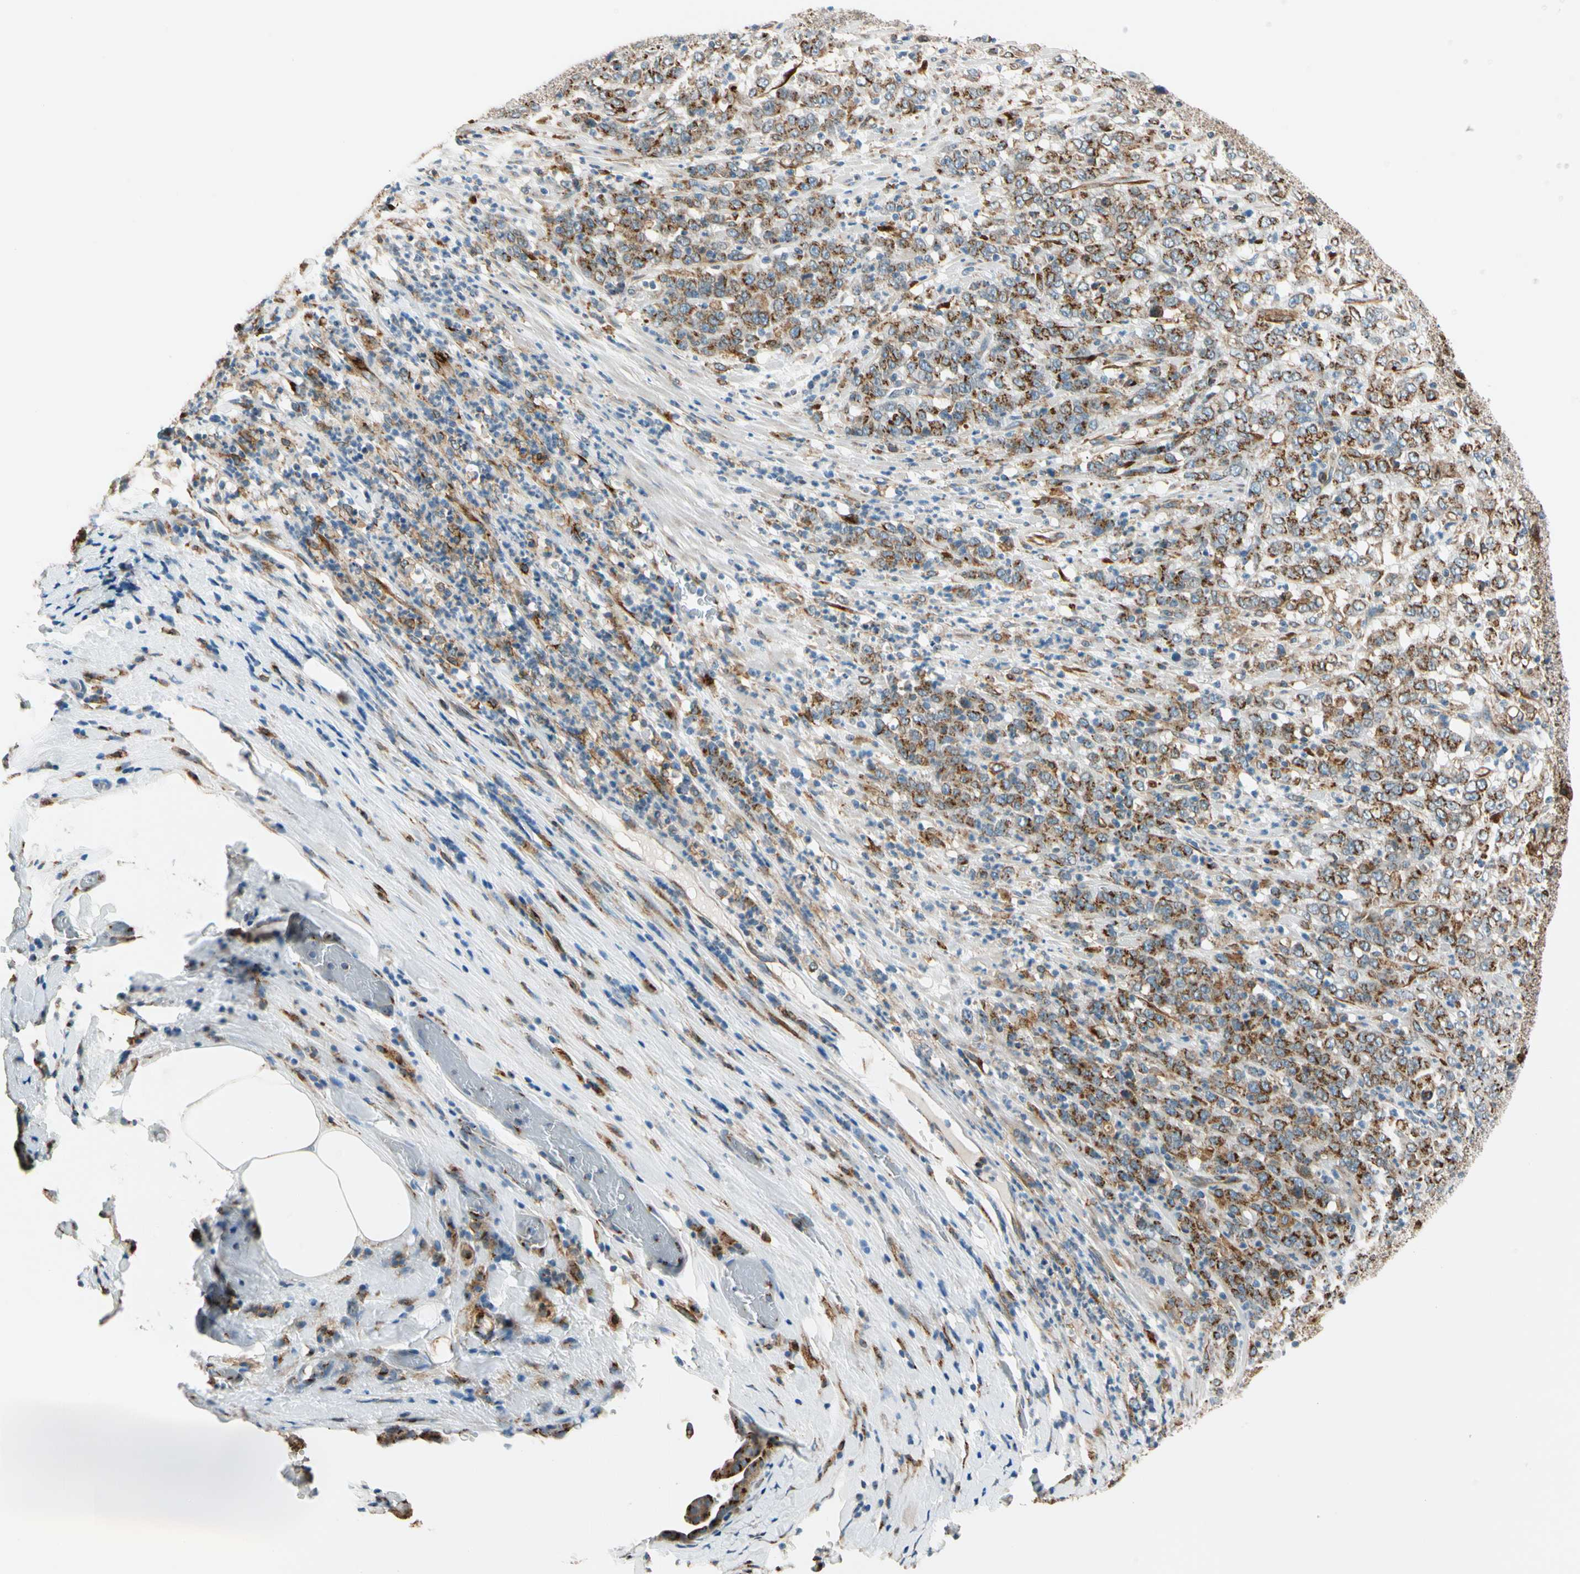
{"staining": {"intensity": "moderate", "quantity": ">75%", "location": "cytoplasmic/membranous"}, "tissue": "stomach cancer", "cell_type": "Tumor cells", "image_type": "cancer", "snomed": [{"axis": "morphology", "description": "Adenocarcinoma, NOS"}, {"axis": "topography", "description": "Stomach, lower"}], "caption": "Immunohistochemical staining of adenocarcinoma (stomach) exhibits moderate cytoplasmic/membranous protein expression in approximately >75% of tumor cells.", "gene": "NUCB1", "patient": {"sex": "female", "age": 71}}